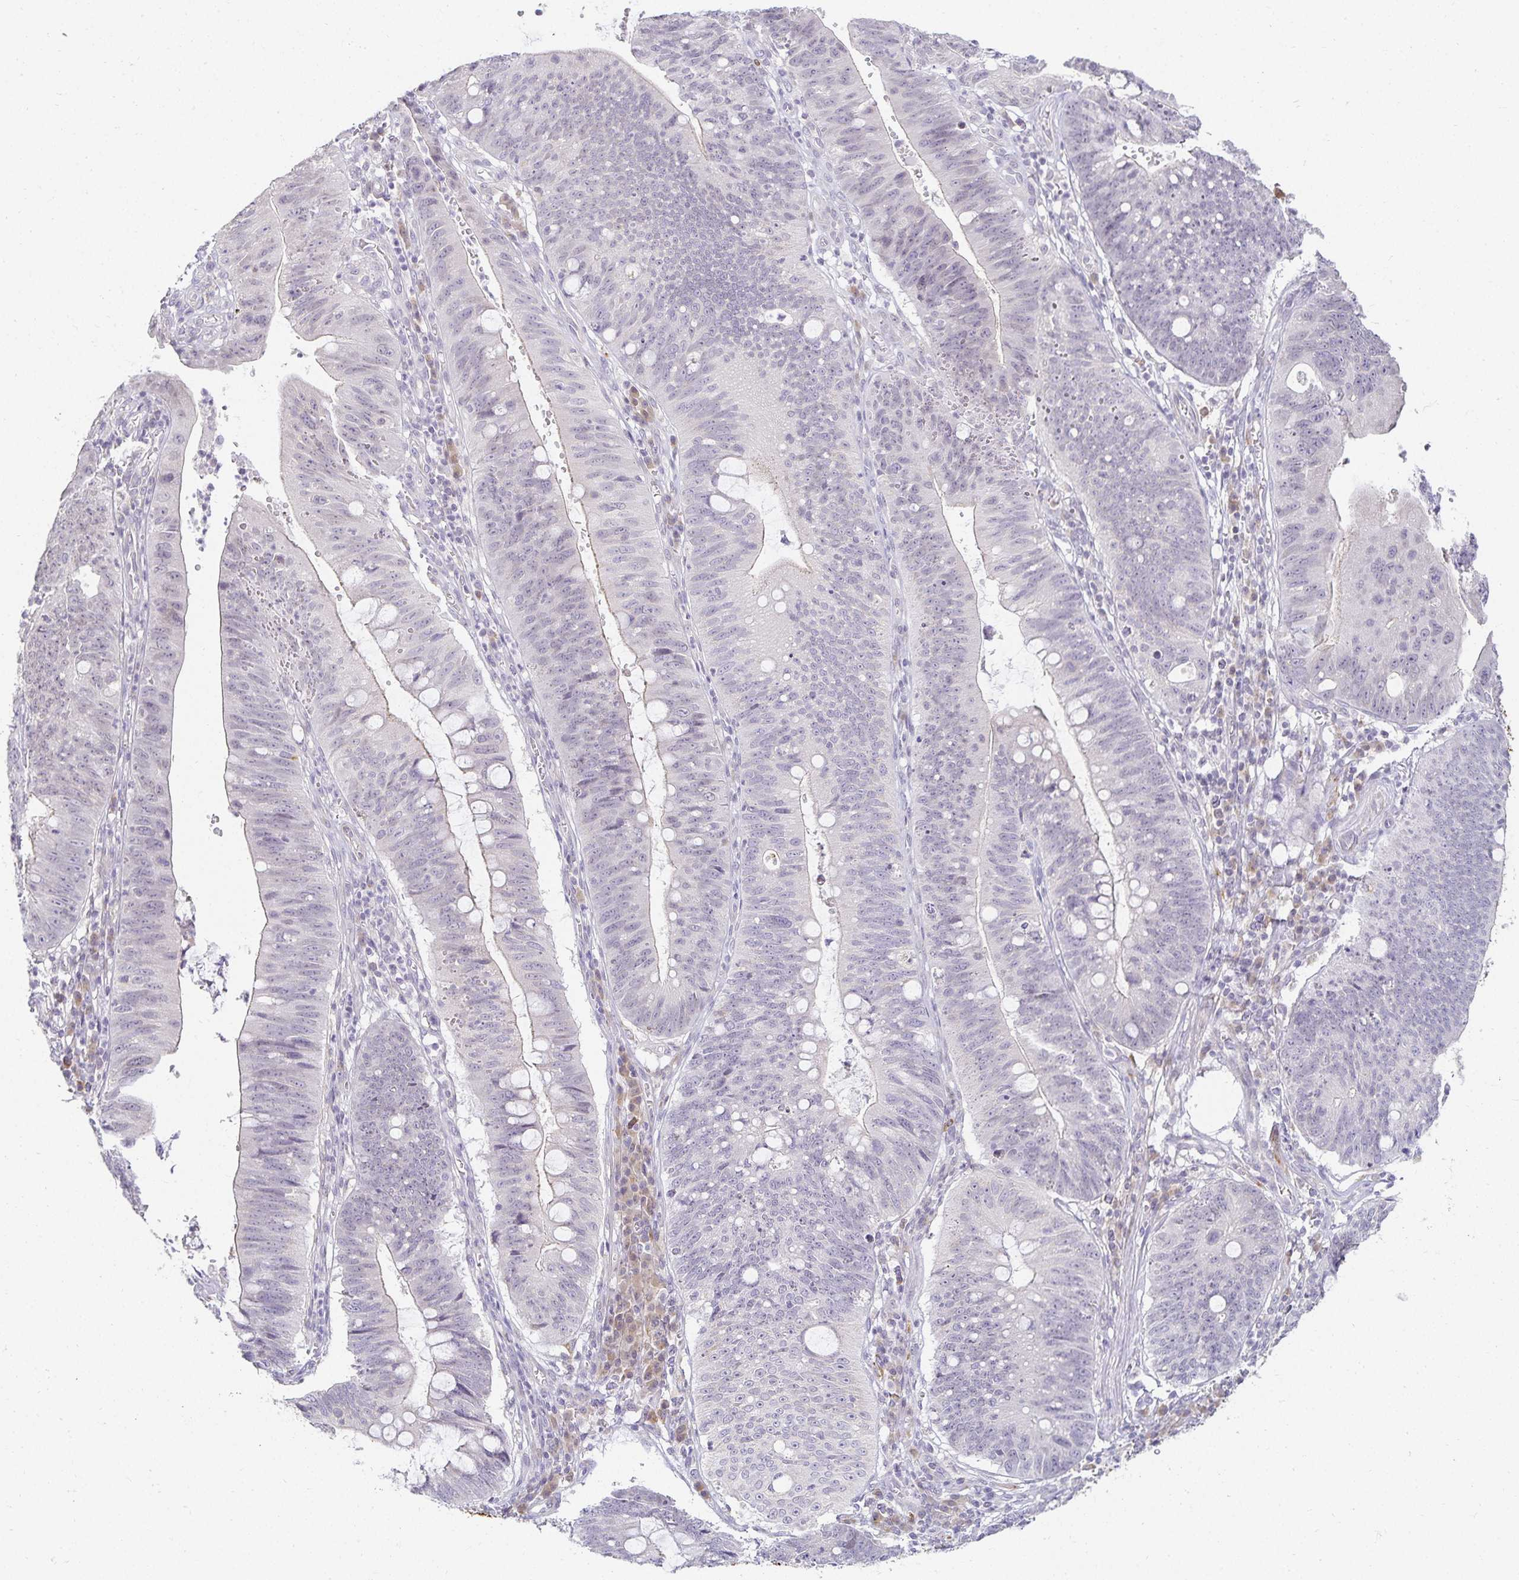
{"staining": {"intensity": "negative", "quantity": "none", "location": "none"}, "tissue": "stomach cancer", "cell_type": "Tumor cells", "image_type": "cancer", "snomed": [{"axis": "morphology", "description": "Adenocarcinoma, NOS"}, {"axis": "topography", "description": "Stomach"}], "caption": "An immunohistochemistry image of stomach cancer (adenocarcinoma) is shown. There is no staining in tumor cells of stomach cancer (adenocarcinoma). (Stains: DAB immunohistochemistry (IHC) with hematoxylin counter stain, Microscopy: brightfield microscopy at high magnification).", "gene": "GP2", "patient": {"sex": "male", "age": 59}}